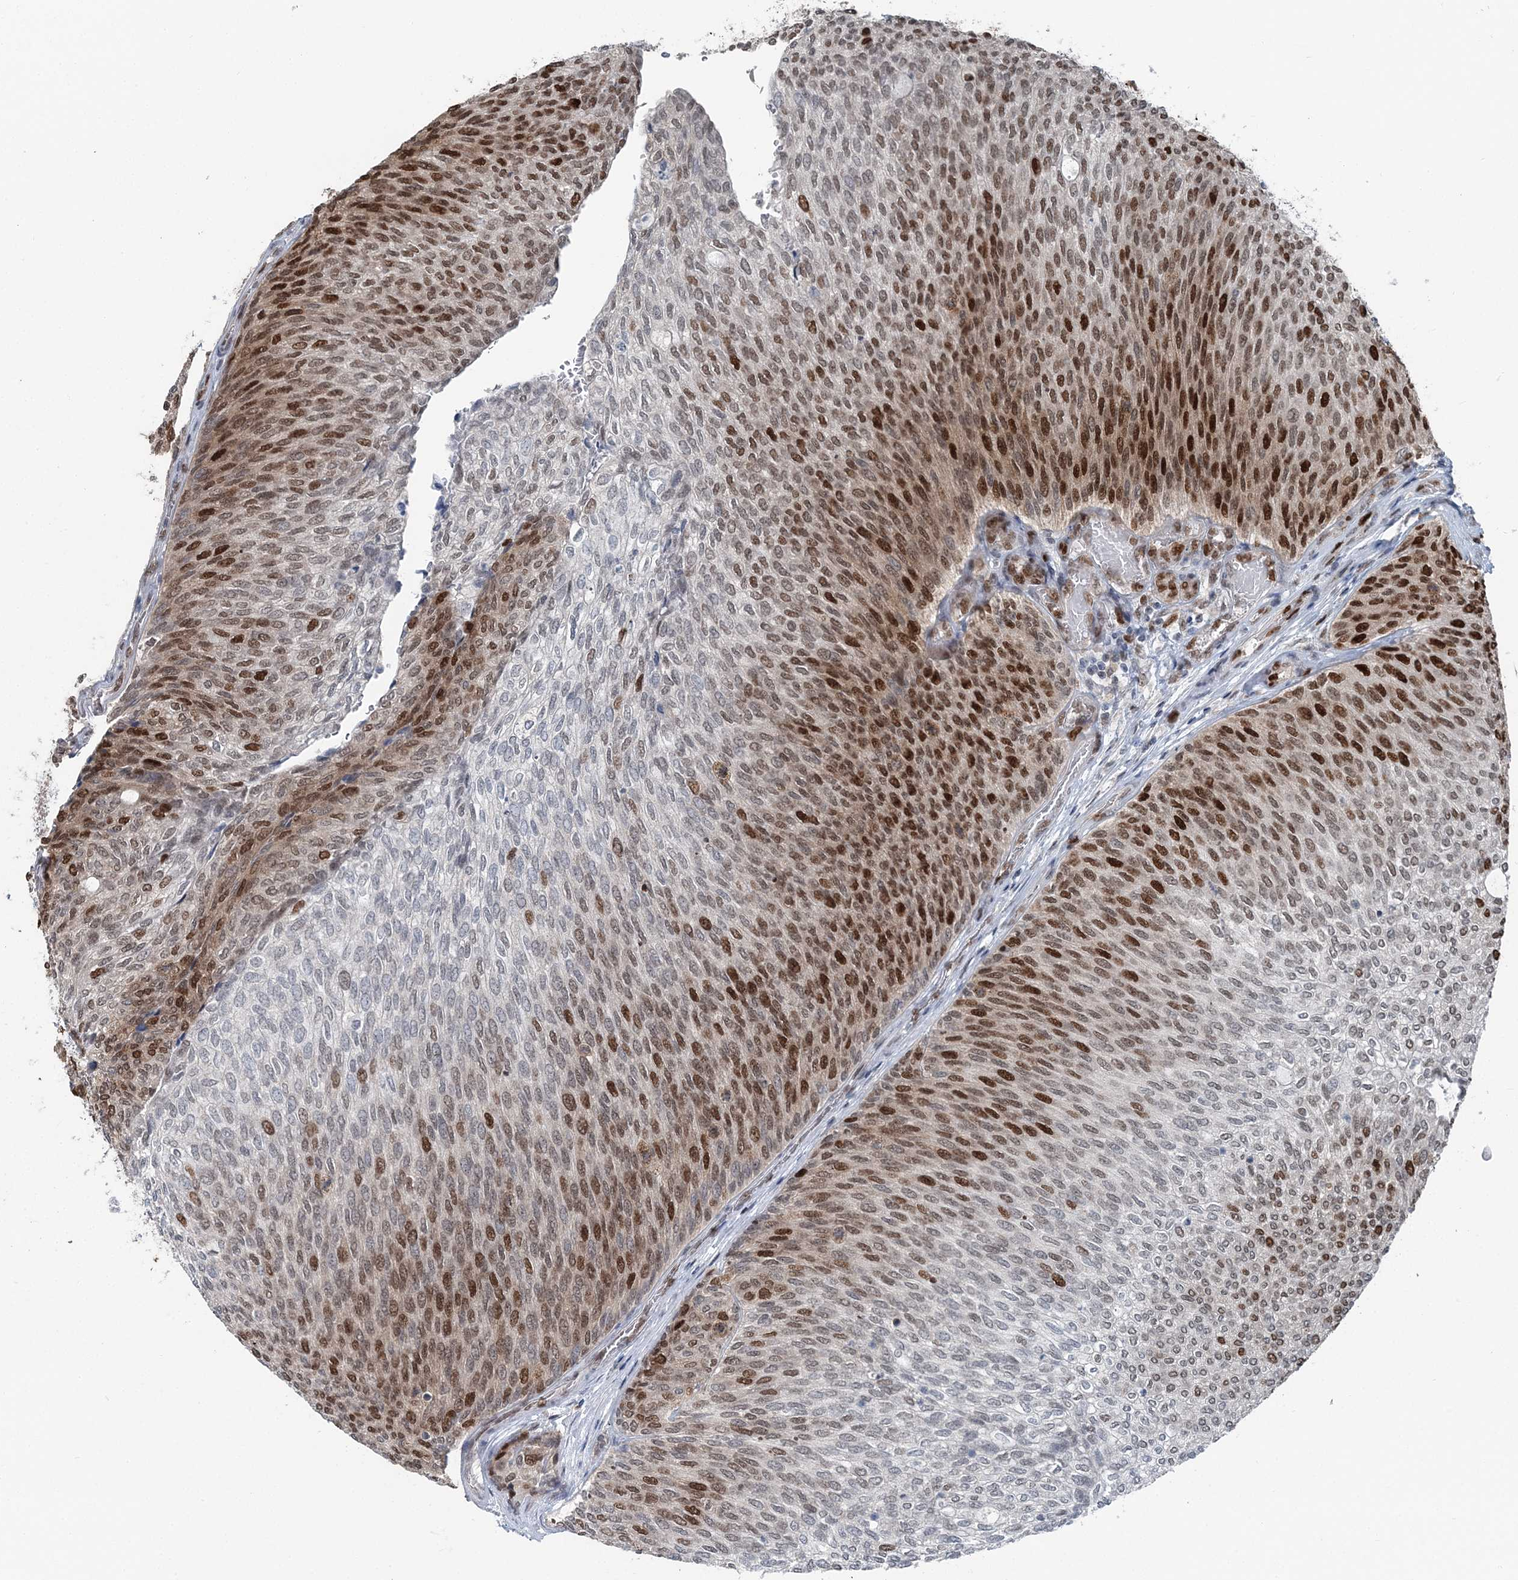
{"staining": {"intensity": "strong", "quantity": "25%-75%", "location": "nuclear"}, "tissue": "urothelial cancer", "cell_type": "Tumor cells", "image_type": "cancer", "snomed": [{"axis": "morphology", "description": "Urothelial carcinoma, Low grade"}, {"axis": "topography", "description": "Urinary bladder"}], "caption": "Strong nuclear expression for a protein is seen in about 25%-75% of tumor cells of urothelial cancer using immunohistochemistry.", "gene": "HAT1", "patient": {"sex": "female", "age": 79}}